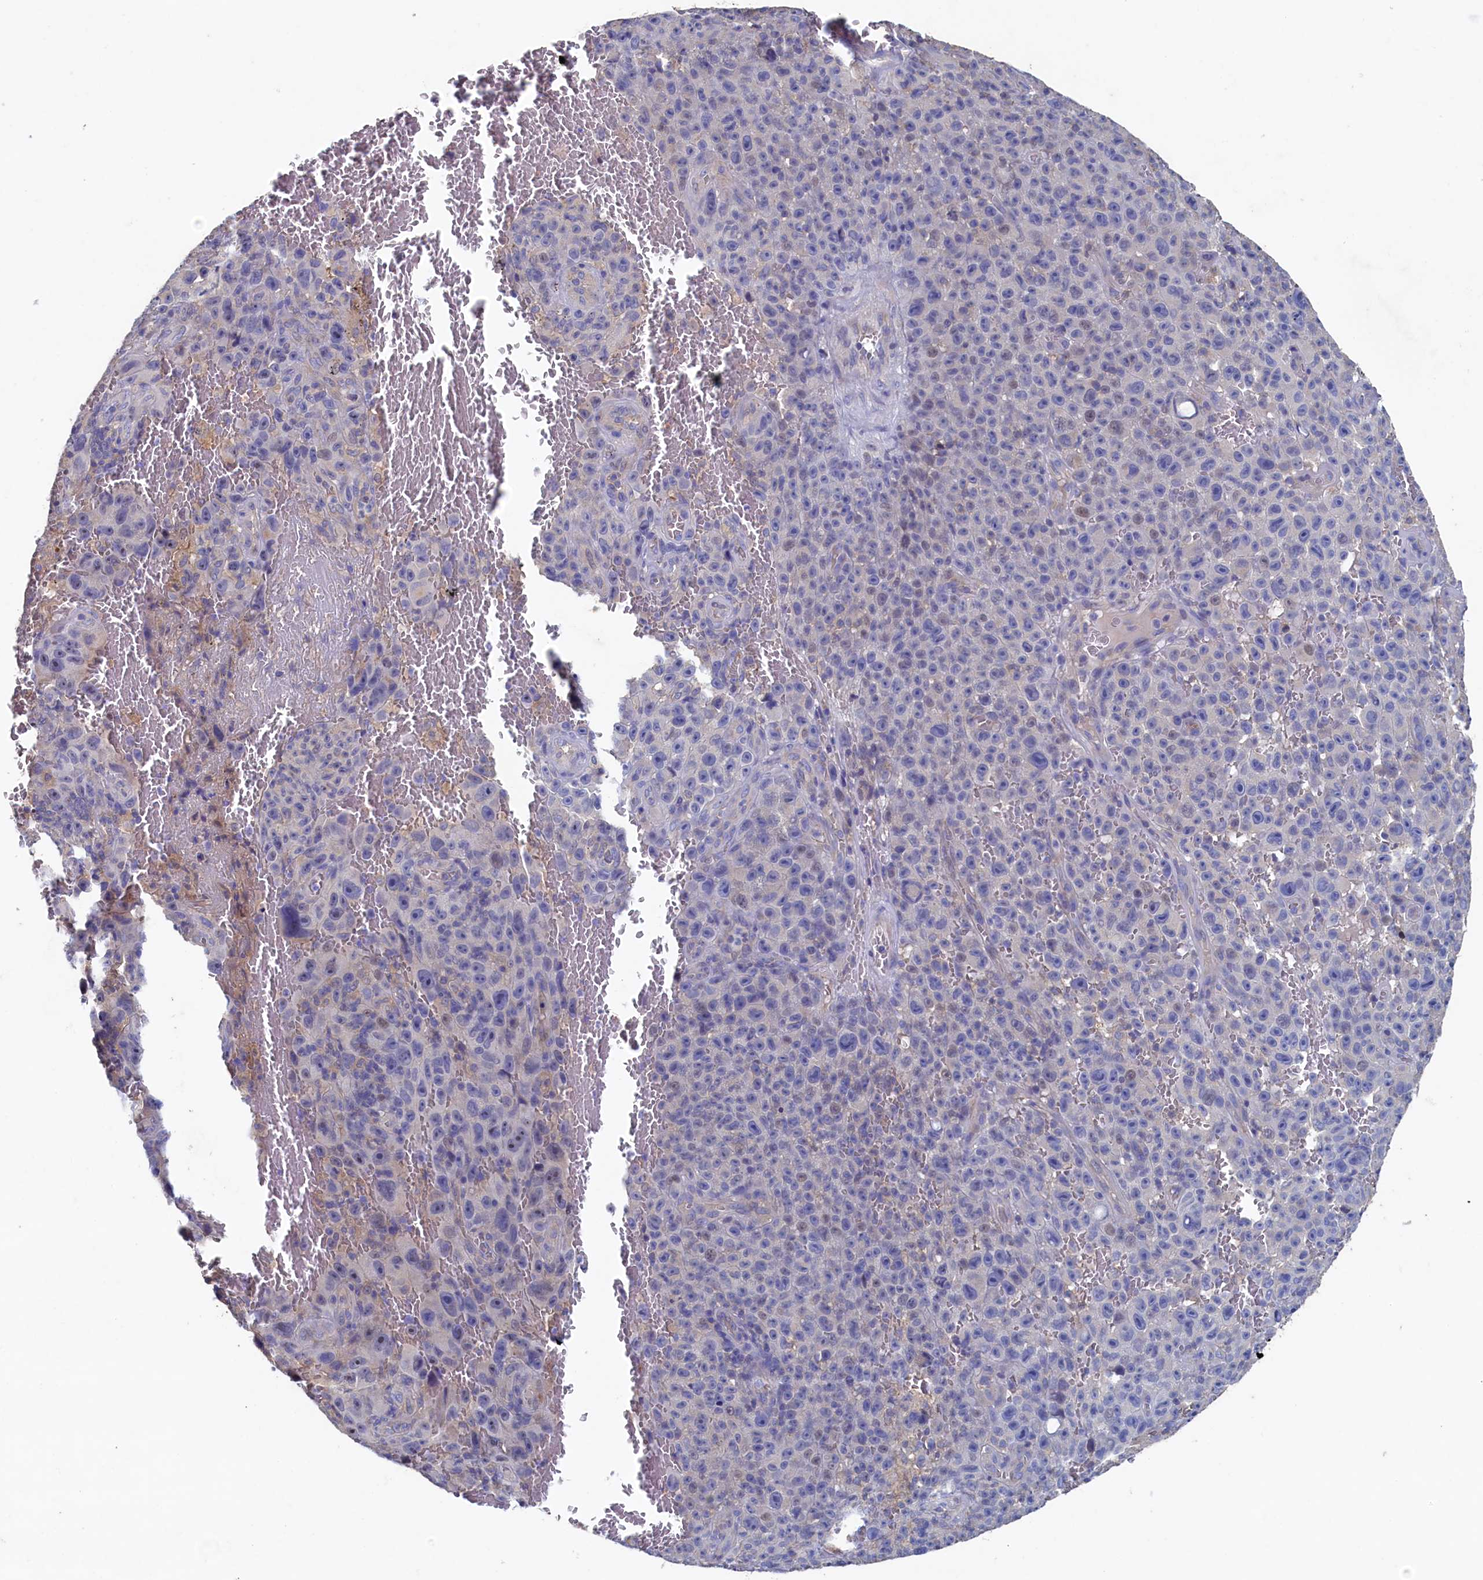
{"staining": {"intensity": "negative", "quantity": "none", "location": "none"}, "tissue": "melanoma", "cell_type": "Tumor cells", "image_type": "cancer", "snomed": [{"axis": "morphology", "description": "Malignant melanoma, NOS"}, {"axis": "topography", "description": "Skin"}], "caption": "The photomicrograph displays no staining of tumor cells in melanoma.", "gene": "CBLIF", "patient": {"sex": "female", "age": 82}}